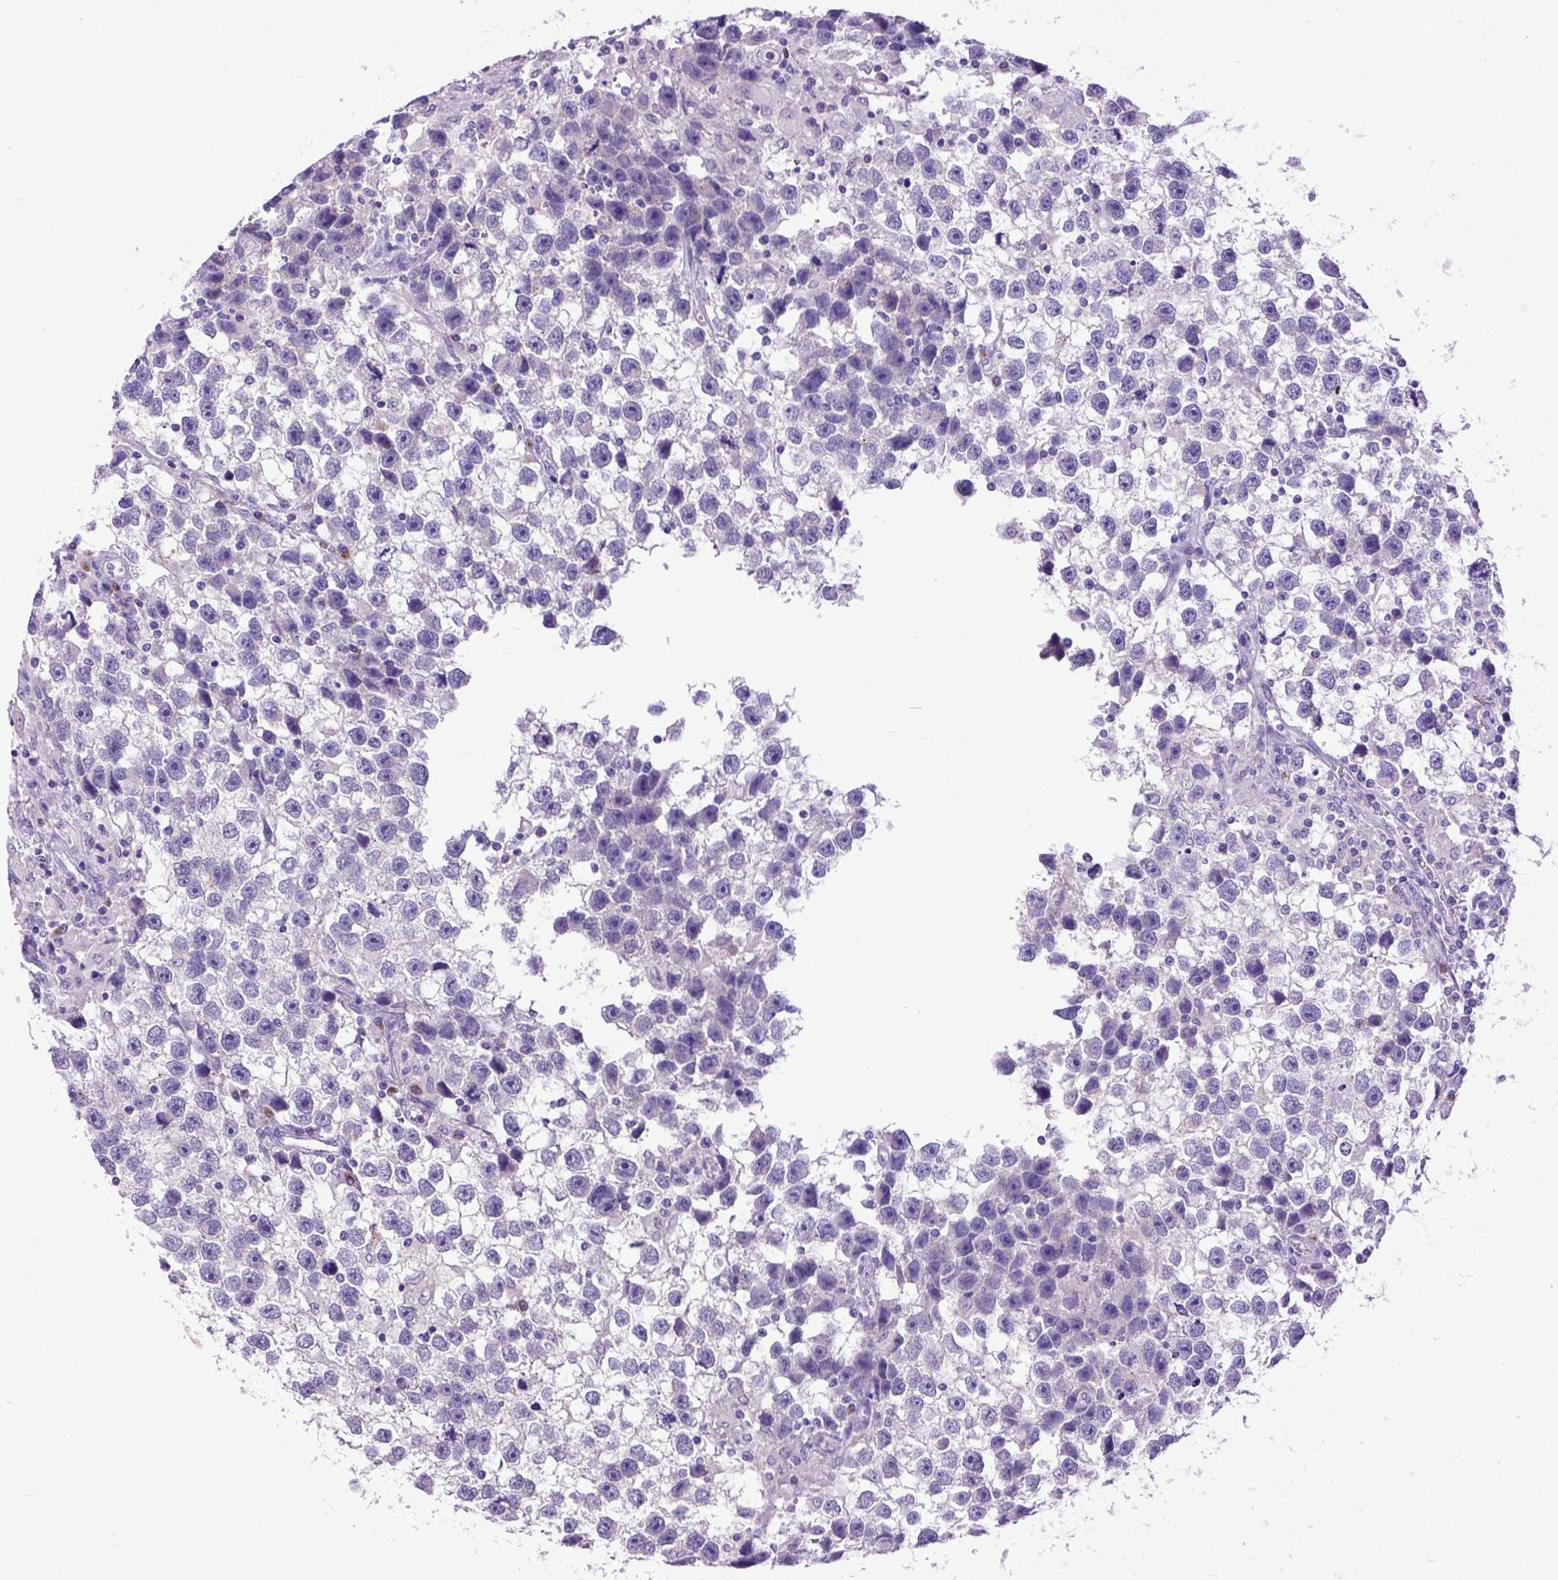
{"staining": {"intensity": "negative", "quantity": "none", "location": "none"}, "tissue": "testis cancer", "cell_type": "Tumor cells", "image_type": "cancer", "snomed": [{"axis": "morphology", "description": "Seminoma, NOS"}, {"axis": "topography", "description": "Testis"}], "caption": "Image shows no protein expression in tumor cells of testis seminoma tissue.", "gene": "RAB25", "patient": {"sex": "male", "age": 43}}